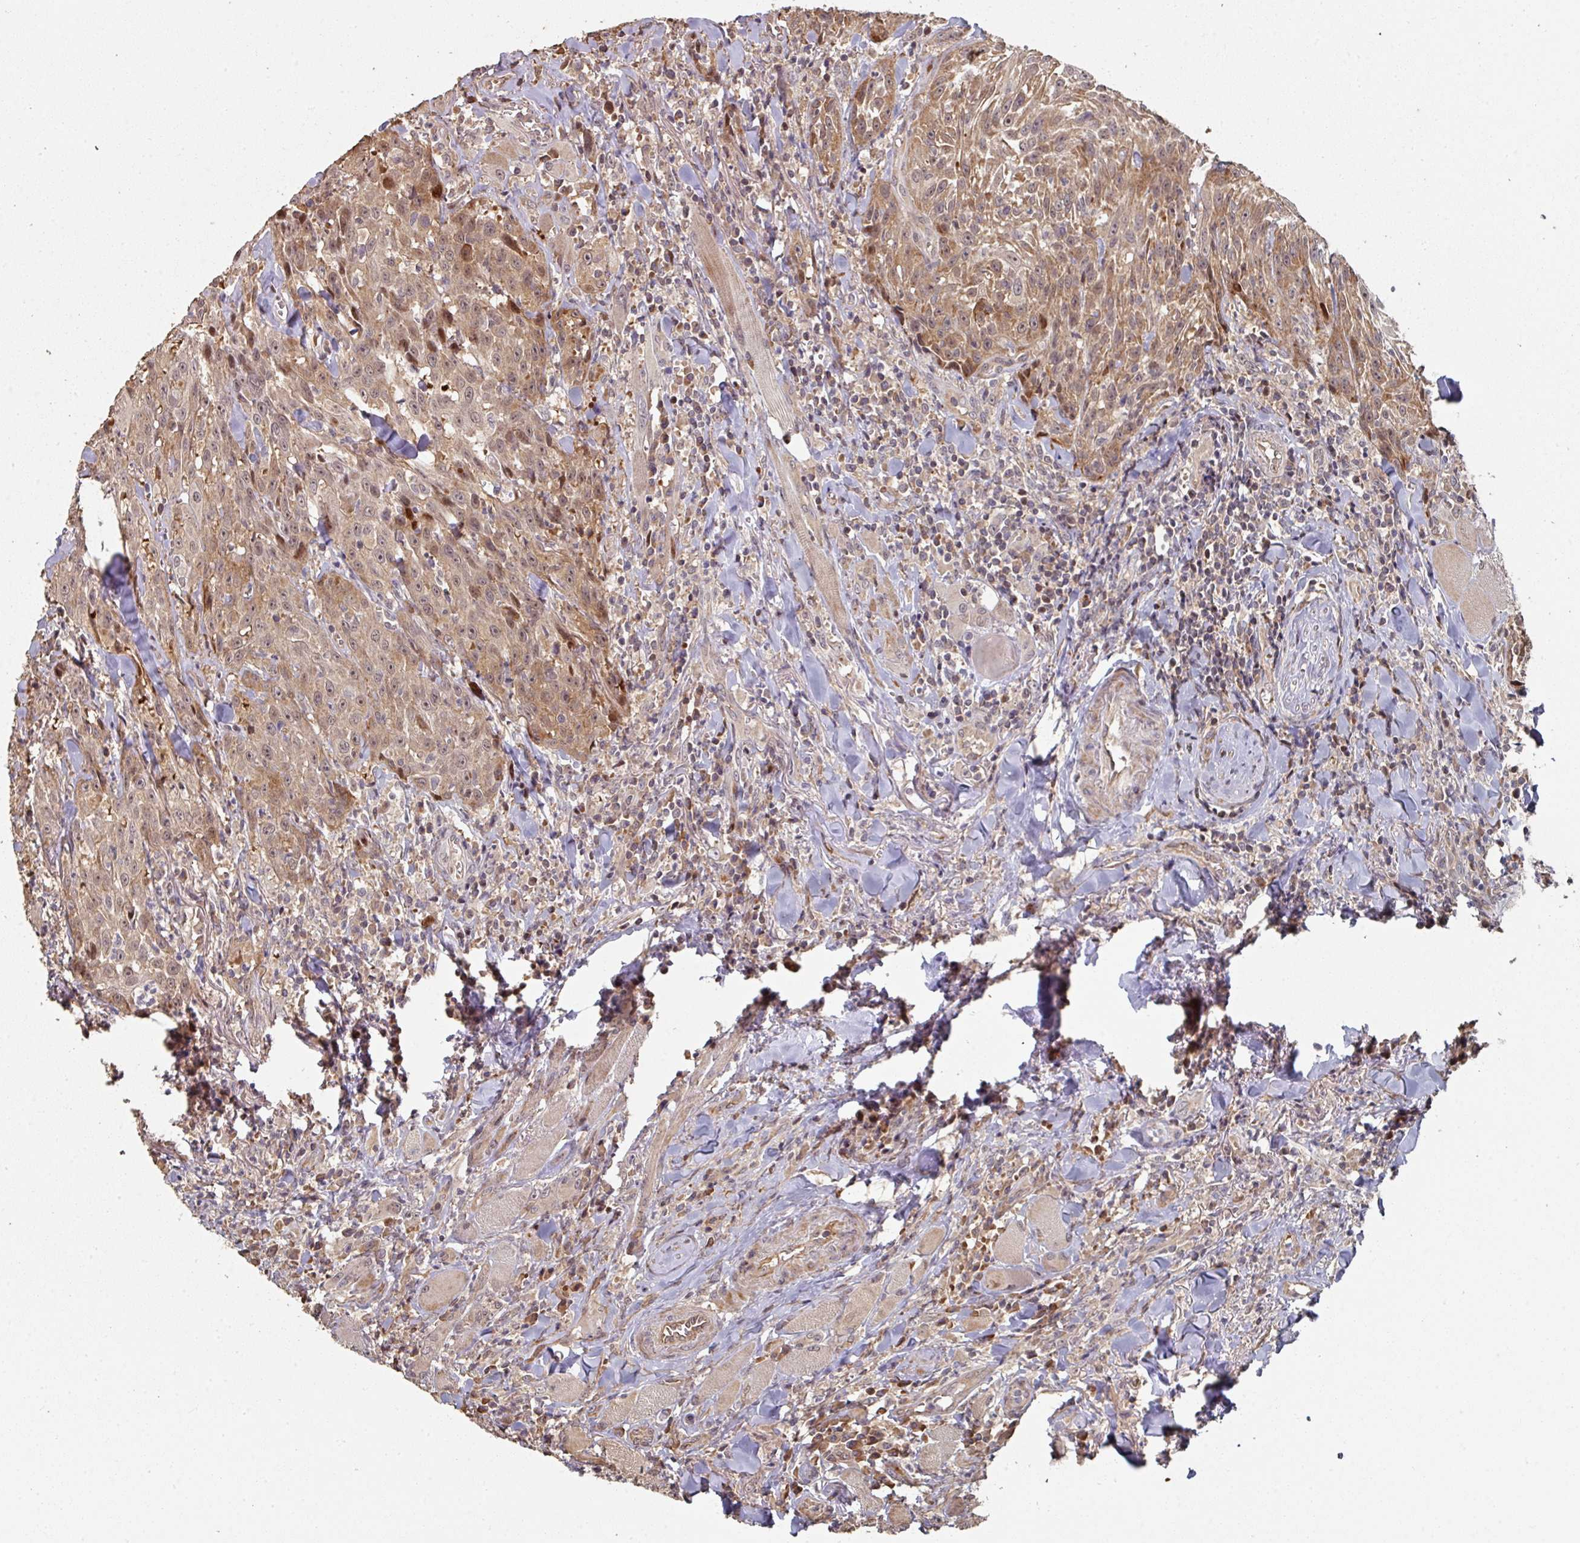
{"staining": {"intensity": "moderate", "quantity": ">75%", "location": "cytoplasmic/membranous"}, "tissue": "head and neck cancer", "cell_type": "Tumor cells", "image_type": "cancer", "snomed": [{"axis": "morphology", "description": "Normal tissue, NOS"}, {"axis": "morphology", "description": "Squamous cell carcinoma, NOS"}, {"axis": "topography", "description": "Oral tissue"}, {"axis": "topography", "description": "Head-Neck"}], "caption": "DAB immunohistochemical staining of human head and neck cancer demonstrates moderate cytoplasmic/membranous protein positivity in approximately >75% of tumor cells.", "gene": "CA7", "patient": {"sex": "female", "age": 70}}